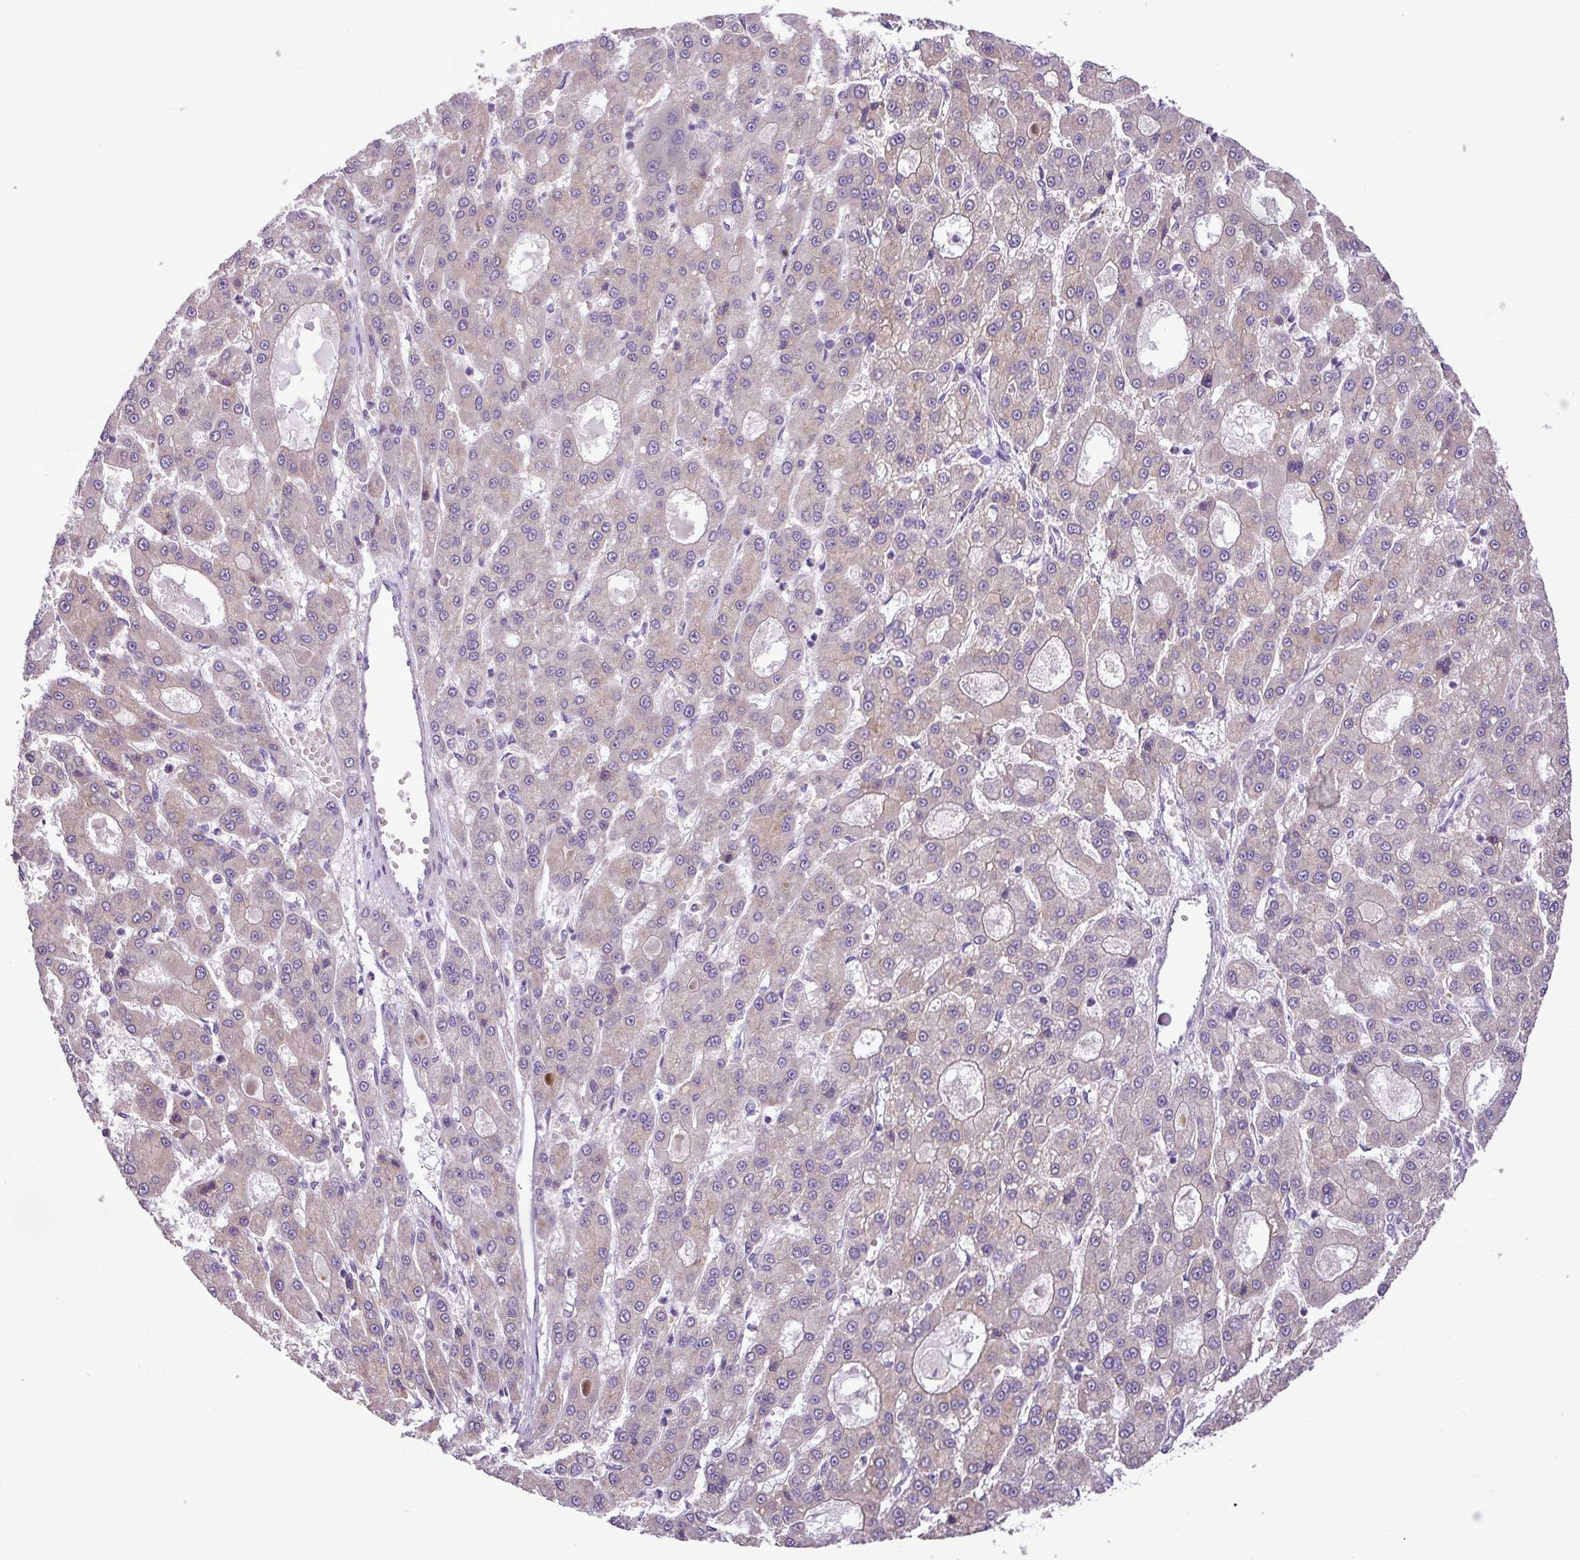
{"staining": {"intensity": "negative", "quantity": "none", "location": "none"}, "tissue": "liver cancer", "cell_type": "Tumor cells", "image_type": "cancer", "snomed": [{"axis": "morphology", "description": "Carcinoma, Hepatocellular, NOS"}, {"axis": "topography", "description": "Liver"}], "caption": "A histopathology image of liver hepatocellular carcinoma stained for a protein exhibits no brown staining in tumor cells.", "gene": "MOCS3", "patient": {"sex": "male", "age": 70}}